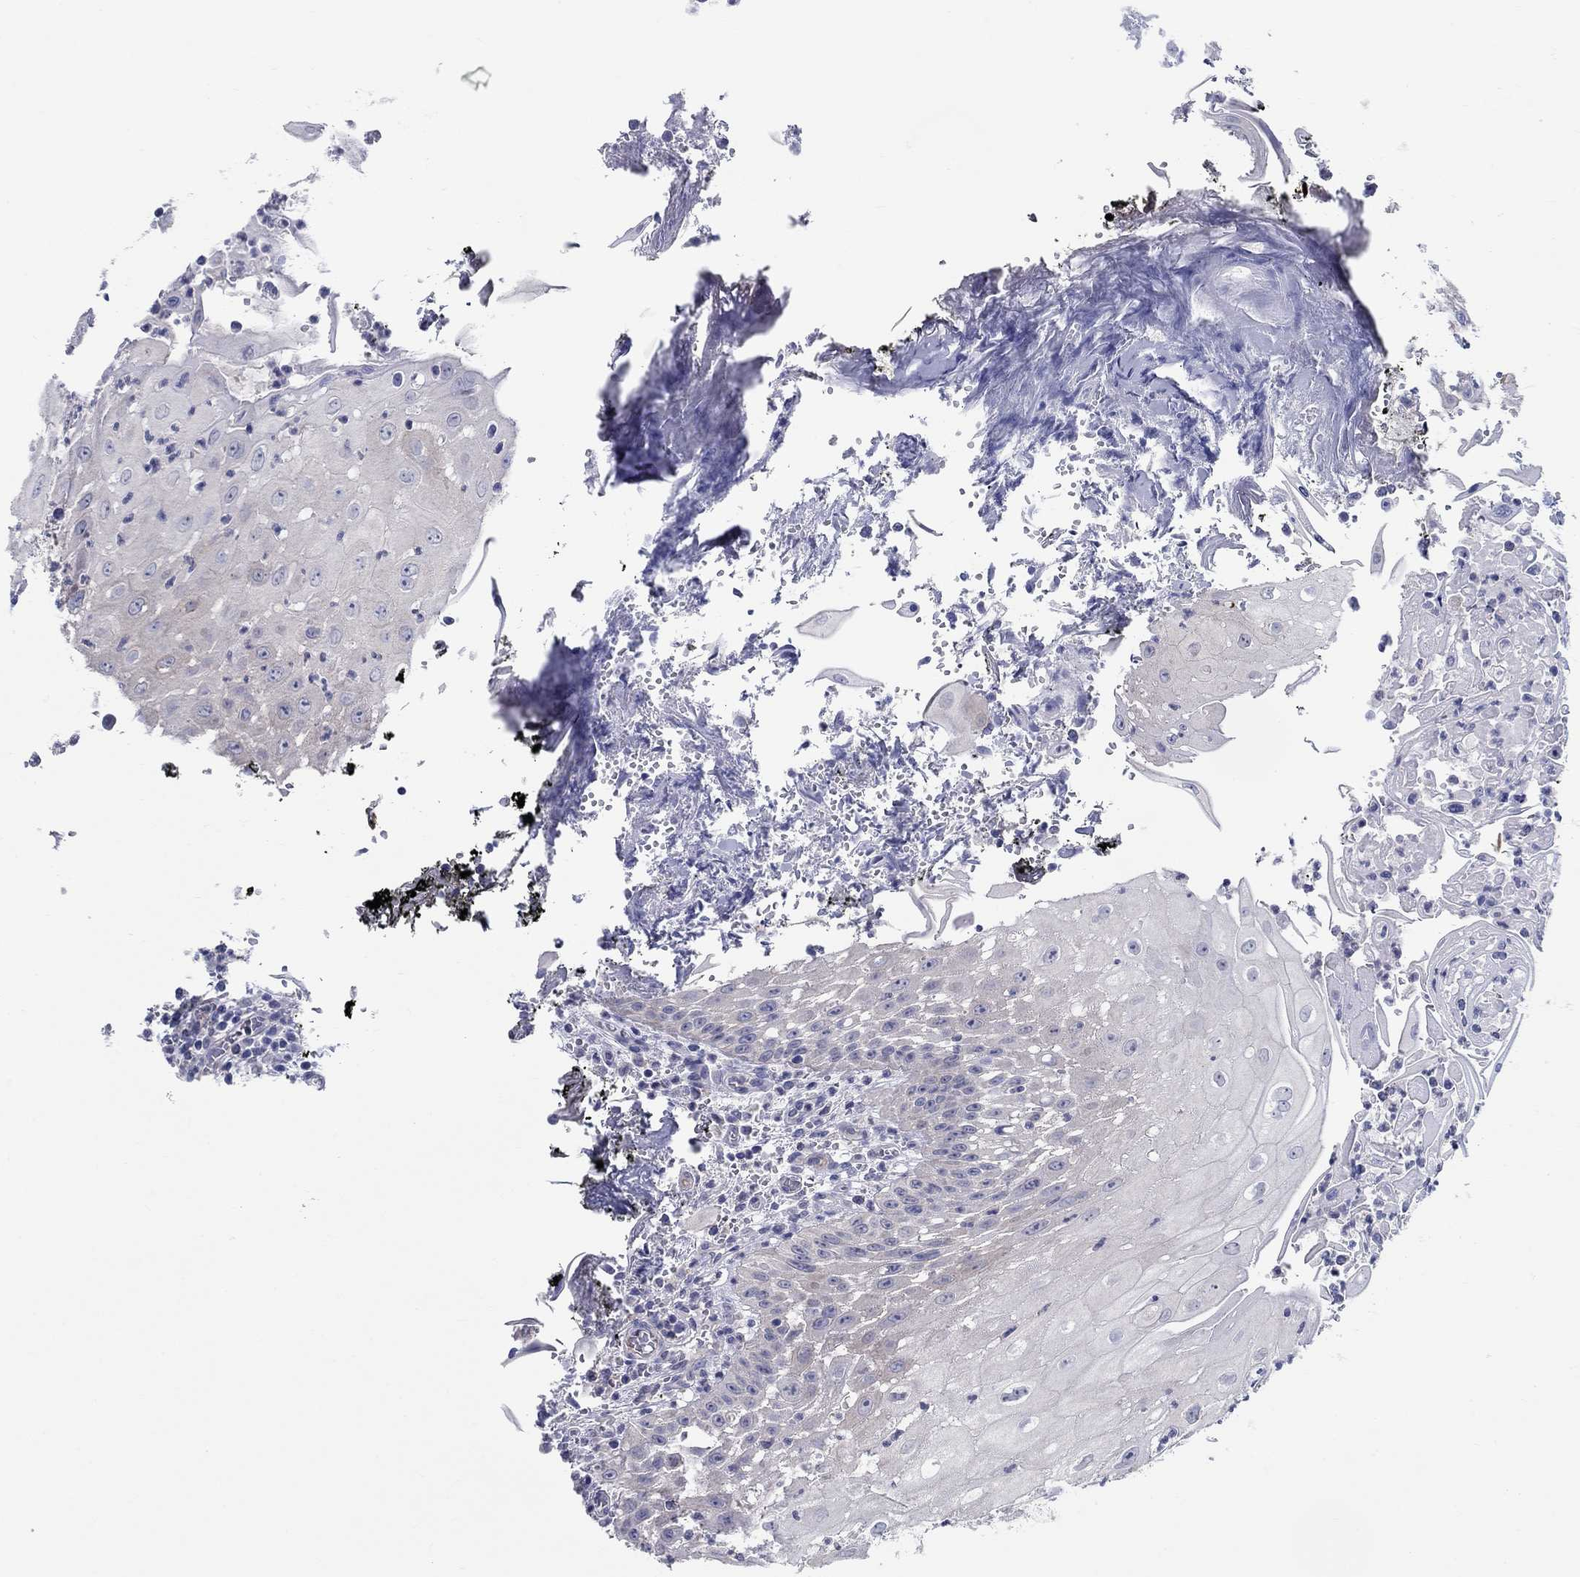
{"staining": {"intensity": "negative", "quantity": "none", "location": "none"}, "tissue": "head and neck cancer", "cell_type": "Tumor cells", "image_type": "cancer", "snomed": [{"axis": "morphology", "description": "Squamous cell carcinoma, NOS"}, {"axis": "topography", "description": "Oral tissue"}, {"axis": "topography", "description": "Head-Neck"}], "caption": "Immunohistochemistry (IHC) photomicrograph of human squamous cell carcinoma (head and neck) stained for a protein (brown), which shows no staining in tumor cells.", "gene": "RAP1GAP", "patient": {"sex": "male", "age": 58}}